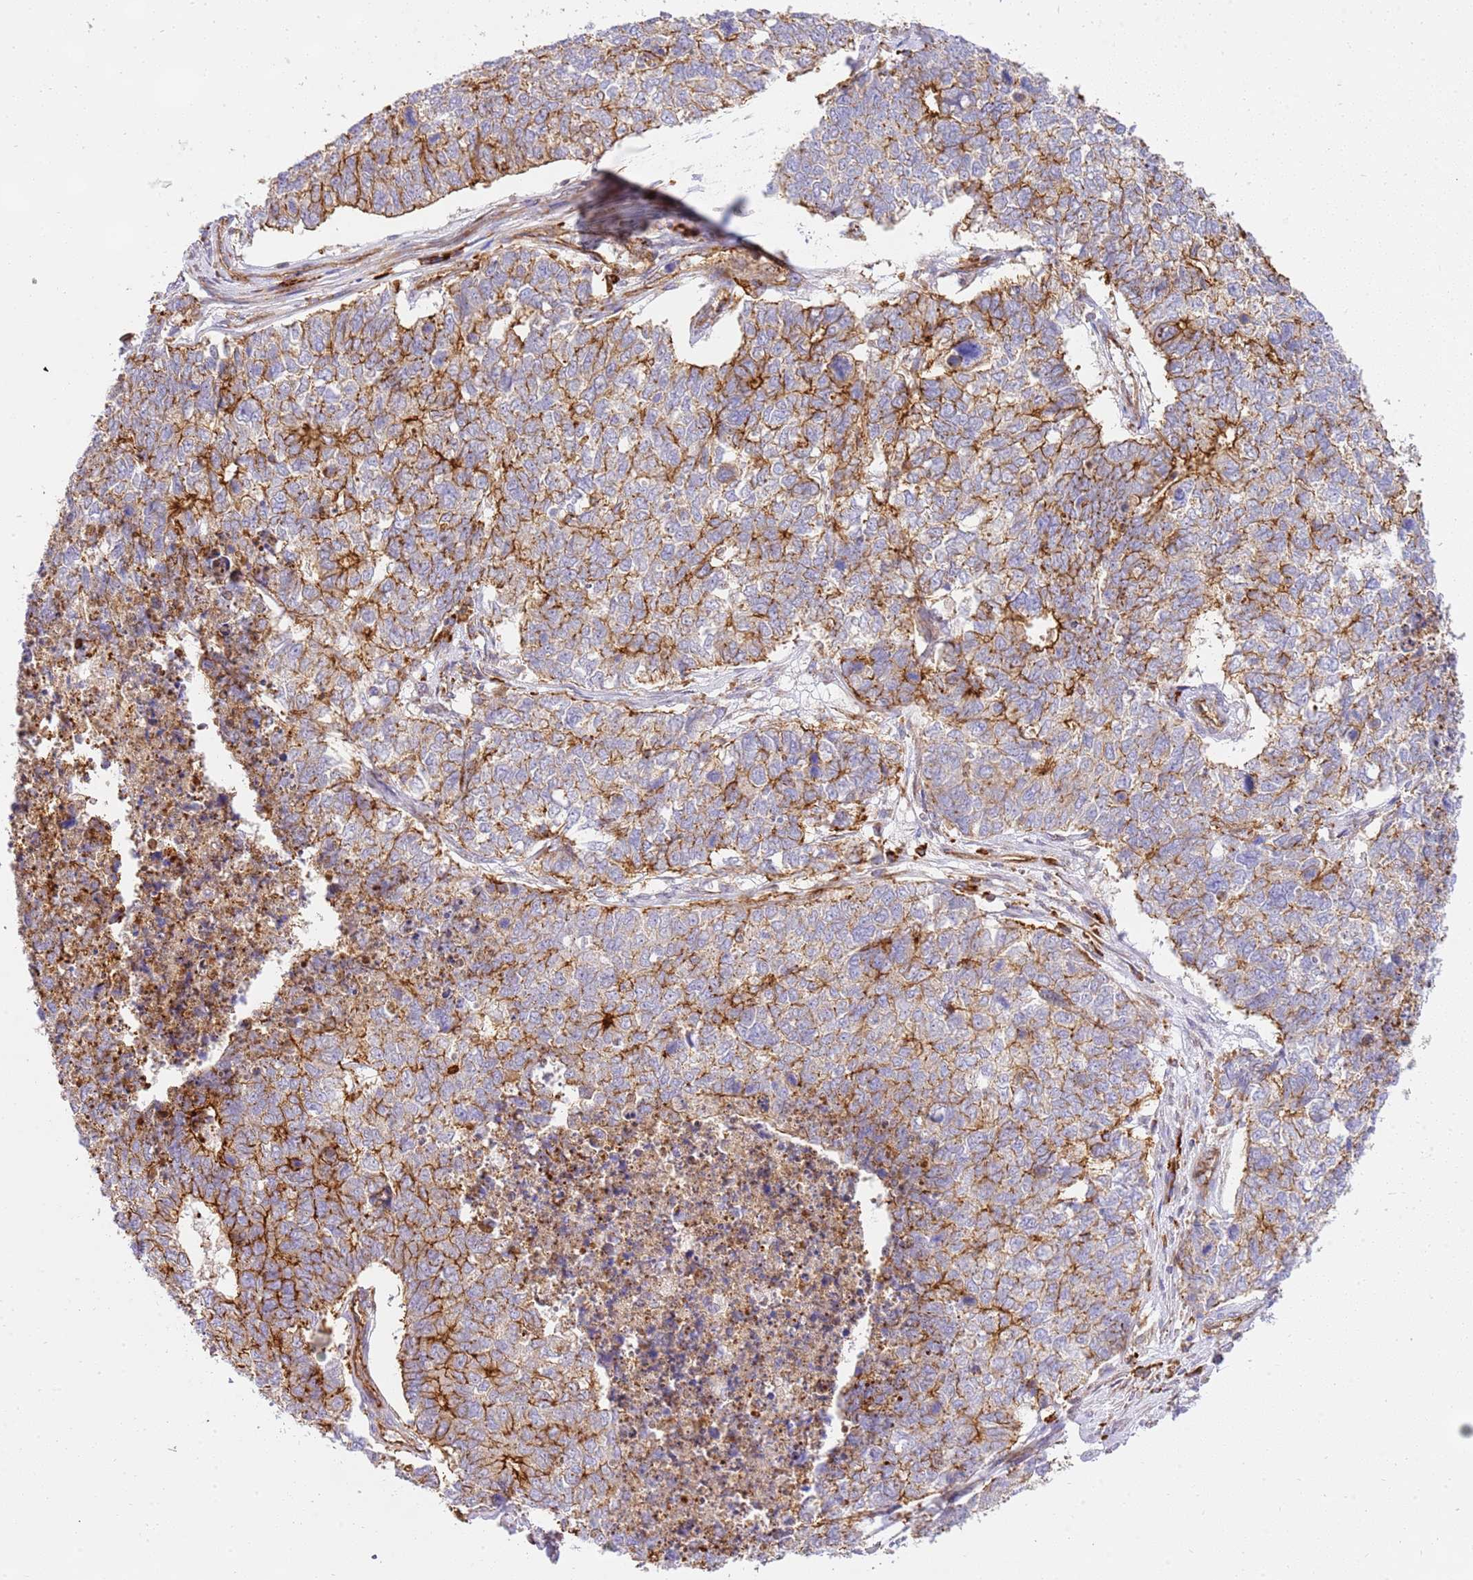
{"staining": {"intensity": "strong", "quantity": "25%-75%", "location": "cytoplasmic/membranous"}, "tissue": "cervical cancer", "cell_type": "Tumor cells", "image_type": "cancer", "snomed": [{"axis": "morphology", "description": "Squamous cell carcinoma, NOS"}, {"axis": "topography", "description": "Cervix"}], "caption": "Brown immunohistochemical staining in human squamous cell carcinoma (cervical) demonstrates strong cytoplasmic/membranous staining in about 25%-75% of tumor cells.", "gene": "EFCAB8", "patient": {"sex": "female", "age": 63}}